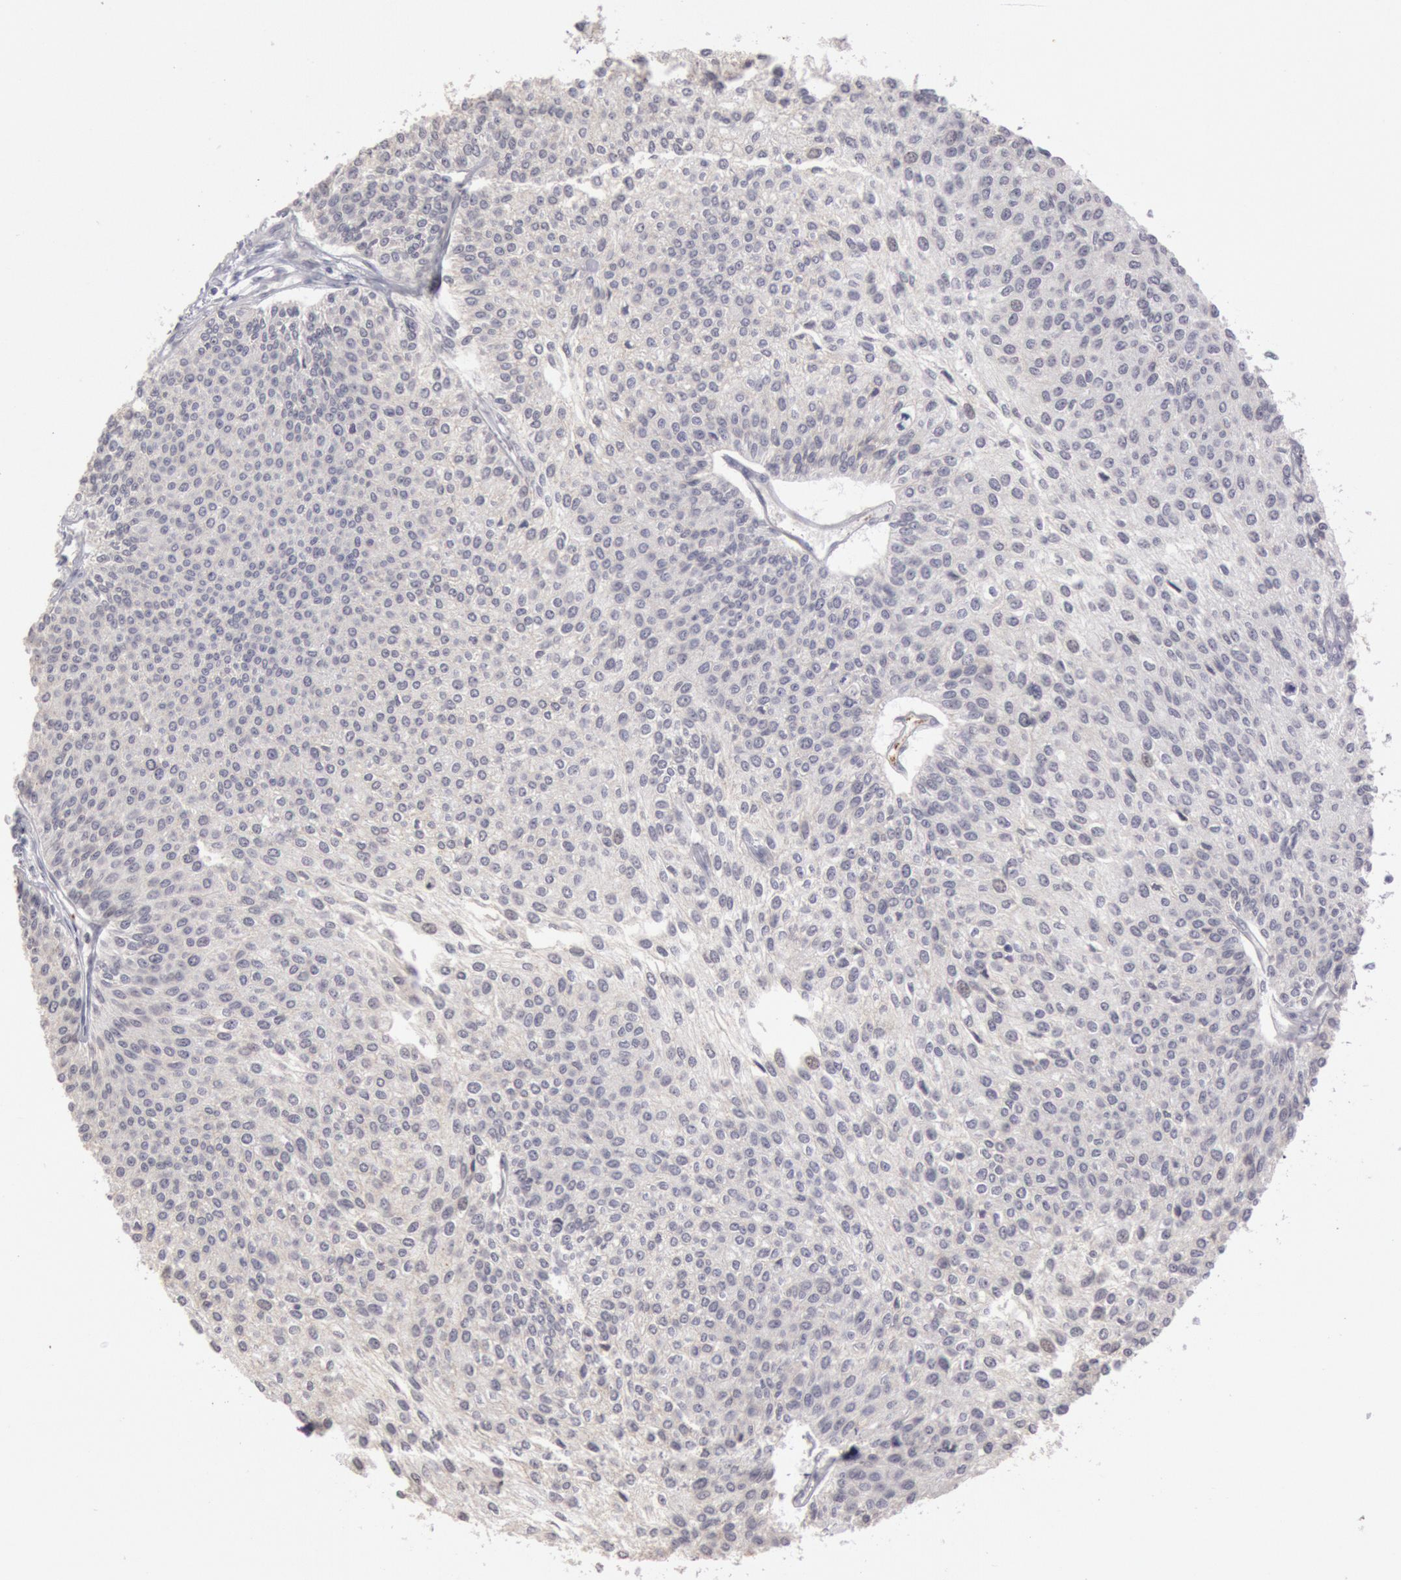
{"staining": {"intensity": "negative", "quantity": "none", "location": "none"}, "tissue": "urothelial cancer", "cell_type": "Tumor cells", "image_type": "cancer", "snomed": [{"axis": "morphology", "description": "Urothelial carcinoma, Low grade"}, {"axis": "topography", "description": "Urinary bladder"}], "caption": "Immunohistochemical staining of urothelial carcinoma (low-grade) demonstrates no significant positivity in tumor cells. Brightfield microscopy of IHC stained with DAB (3,3'-diaminobenzidine) (brown) and hematoxylin (blue), captured at high magnification.", "gene": "RIMBP3C", "patient": {"sex": "female", "age": 73}}